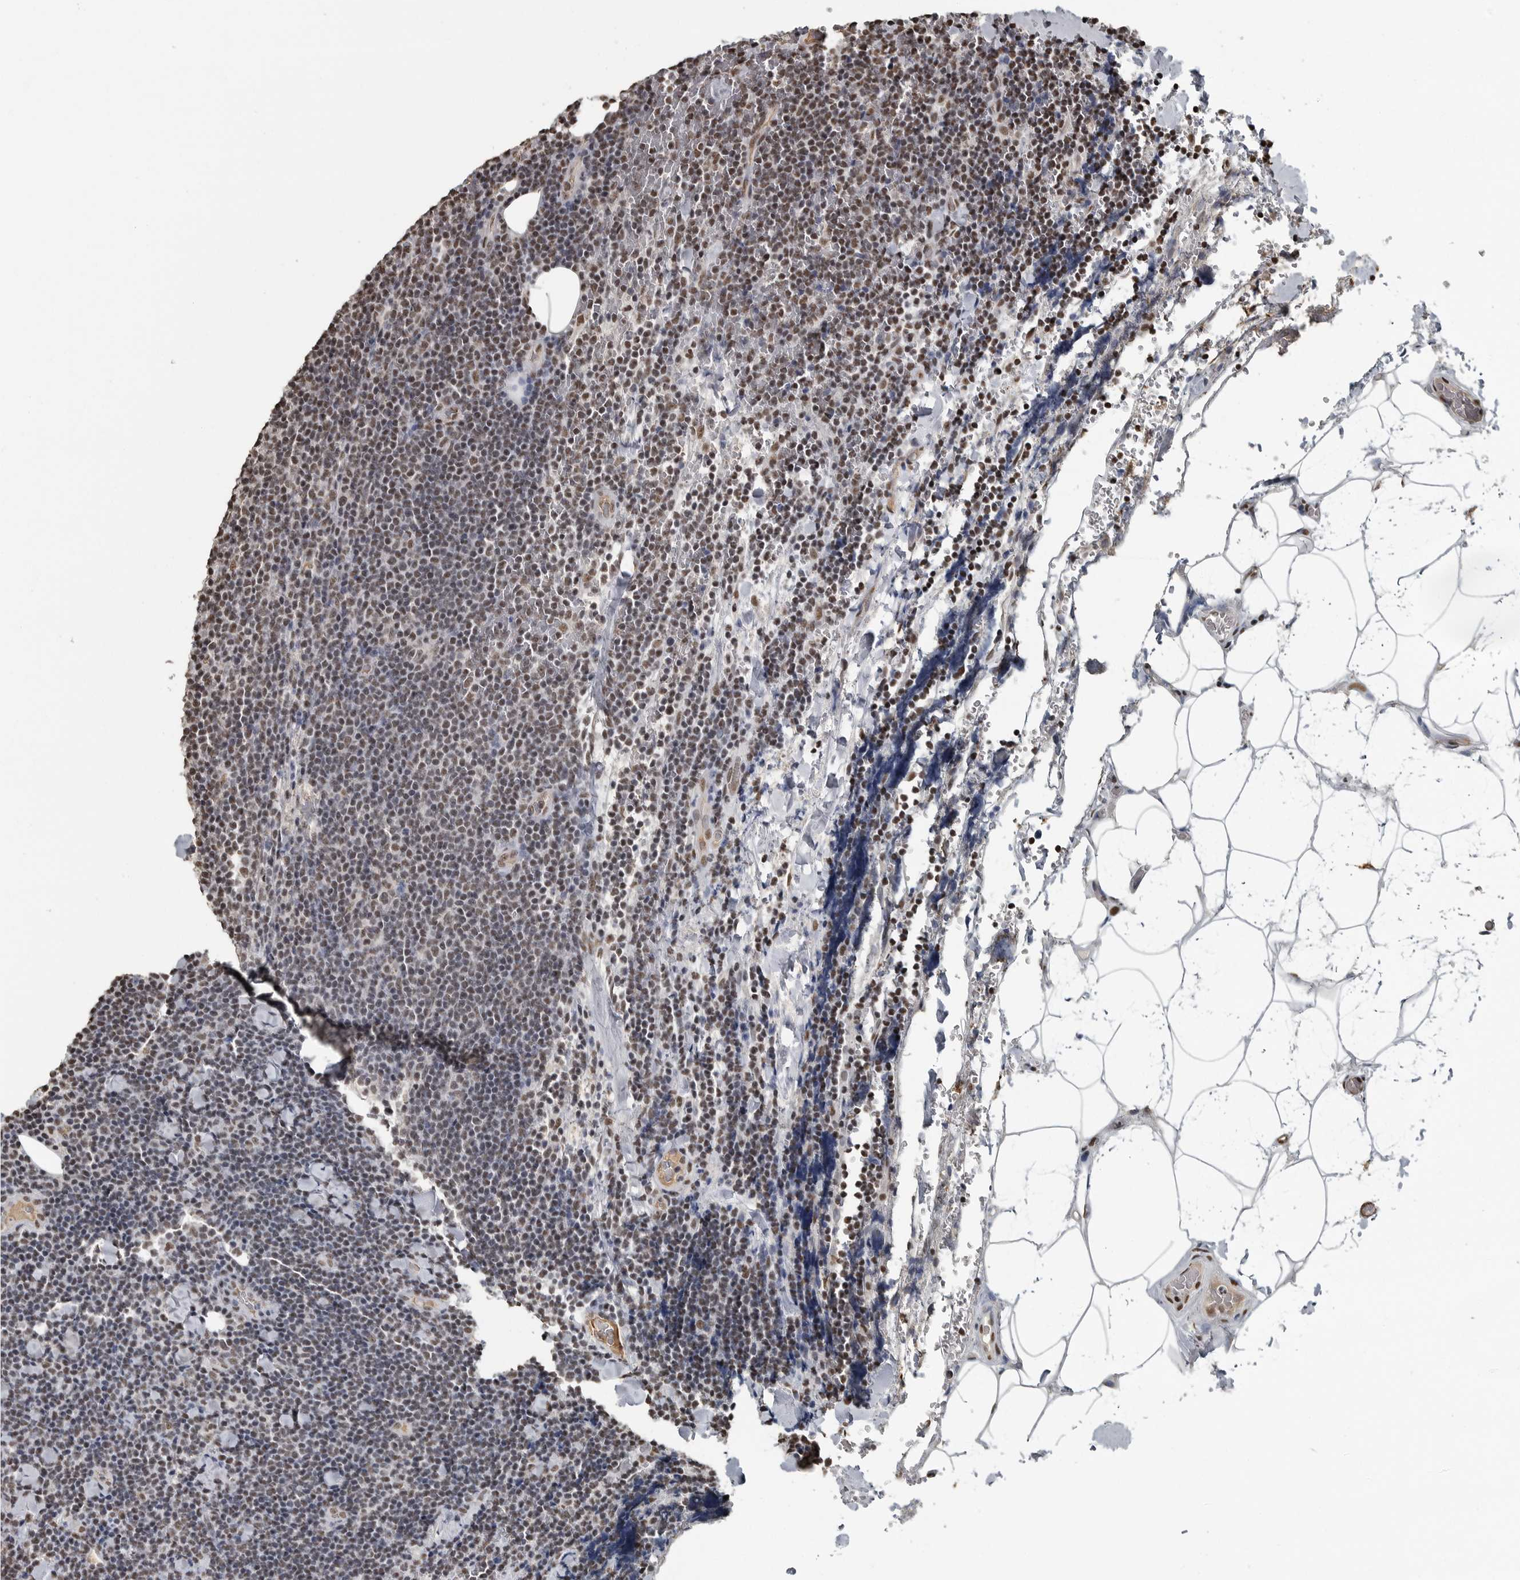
{"staining": {"intensity": "moderate", "quantity": ">75%", "location": "nuclear"}, "tissue": "lymphoma", "cell_type": "Tumor cells", "image_type": "cancer", "snomed": [{"axis": "morphology", "description": "Malignant lymphoma, non-Hodgkin's type, Low grade"}, {"axis": "topography", "description": "Lymph node"}], "caption": "Lymphoma tissue demonstrates moderate nuclear staining in approximately >75% of tumor cells, visualized by immunohistochemistry.", "gene": "TGS1", "patient": {"sex": "male", "age": 66}}